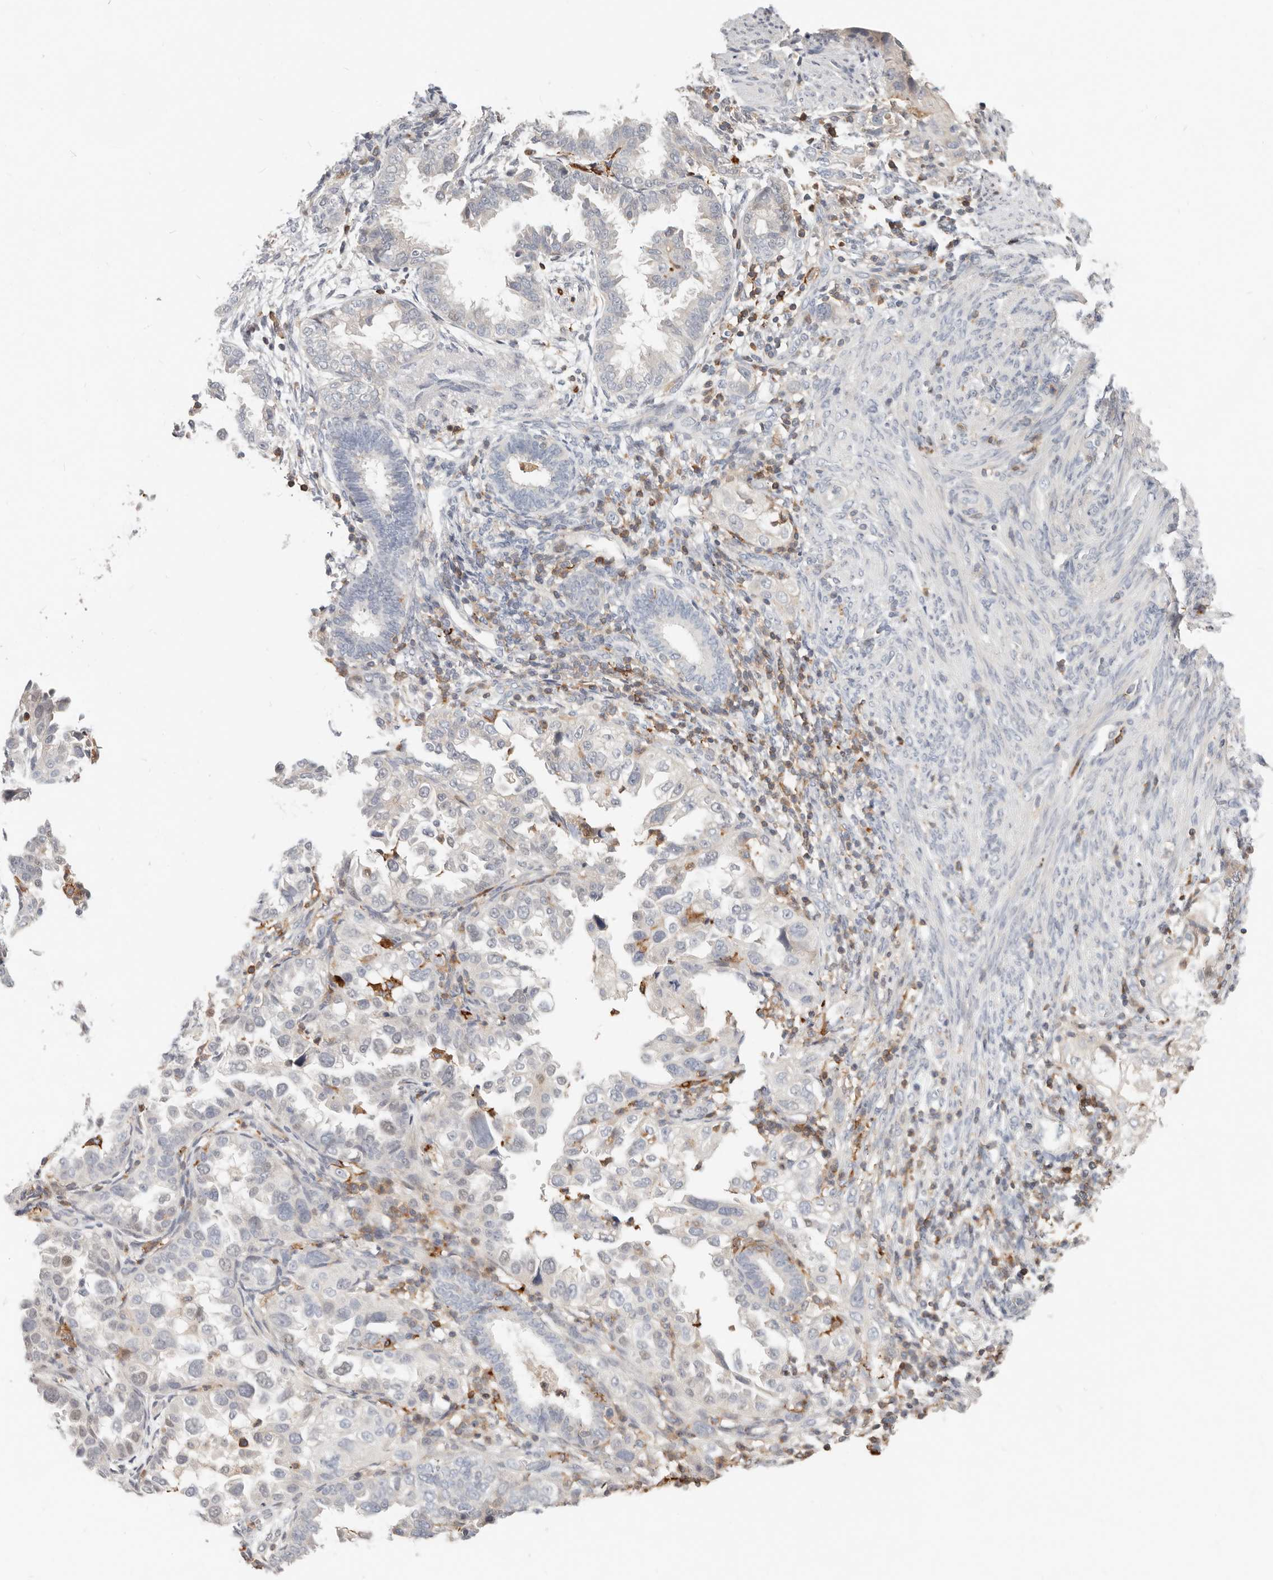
{"staining": {"intensity": "negative", "quantity": "none", "location": "none"}, "tissue": "endometrial cancer", "cell_type": "Tumor cells", "image_type": "cancer", "snomed": [{"axis": "morphology", "description": "Adenocarcinoma, NOS"}, {"axis": "topography", "description": "Endometrium"}], "caption": "Tumor cells show no significant staining in endometrial adenocarcinoma.", "gene": "TMEM63B", "patient": {"sex": "female", "age": 85}}